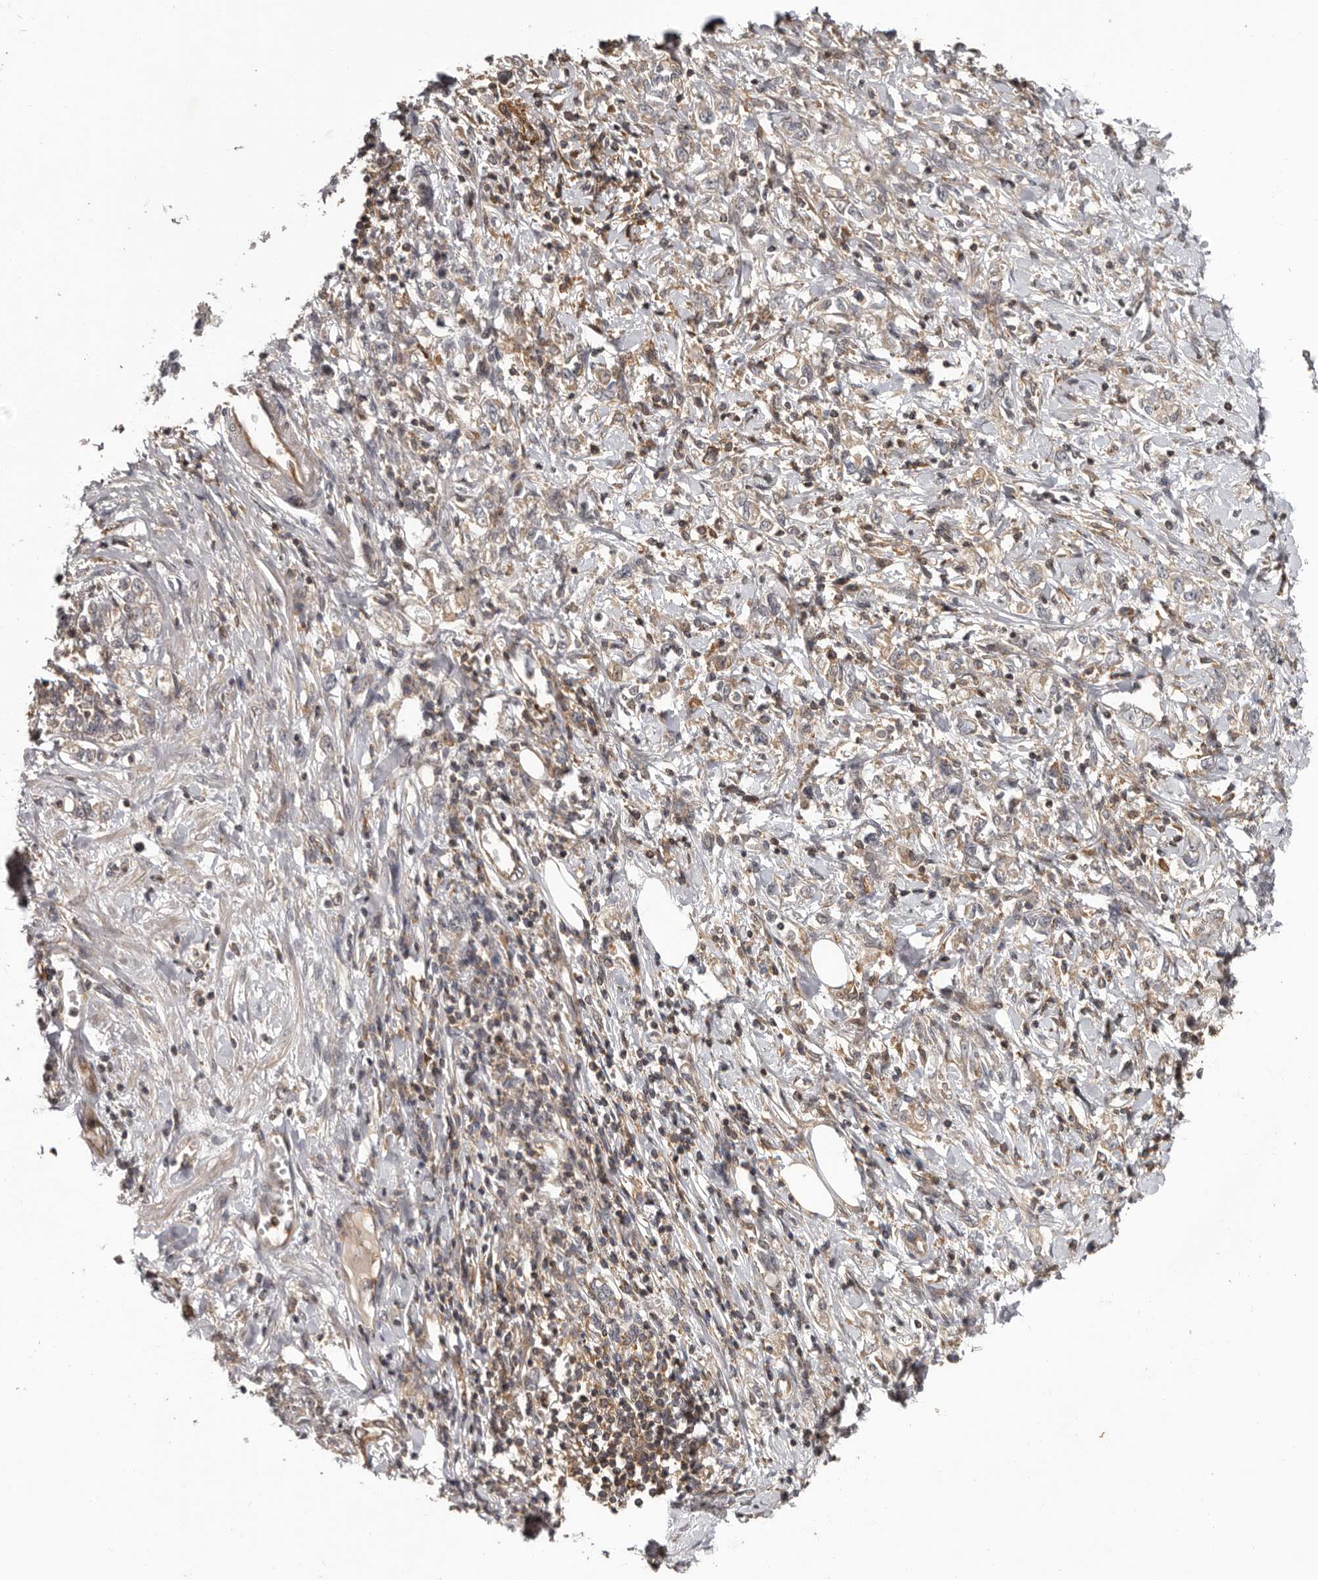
{"staining": {"intensity": "negative", "quantity": "none", "location": "none"}, "tissue": "stomach cancer", "cell_type": "Tumor cells", "image_type": "cancer", "snomed": [{"axis": "morphology", "description": "Adenocarcinoma, NOS"}, {"axis": "topography", "description": "Stomach"}], "caption": "A photomicrograph of stomach cancer (adenocarcinoma) stained for a protein displays no brown staining in tumor cells.", "gene": "ANKRD44", "patient": {"sex": "female", "age": 76}}